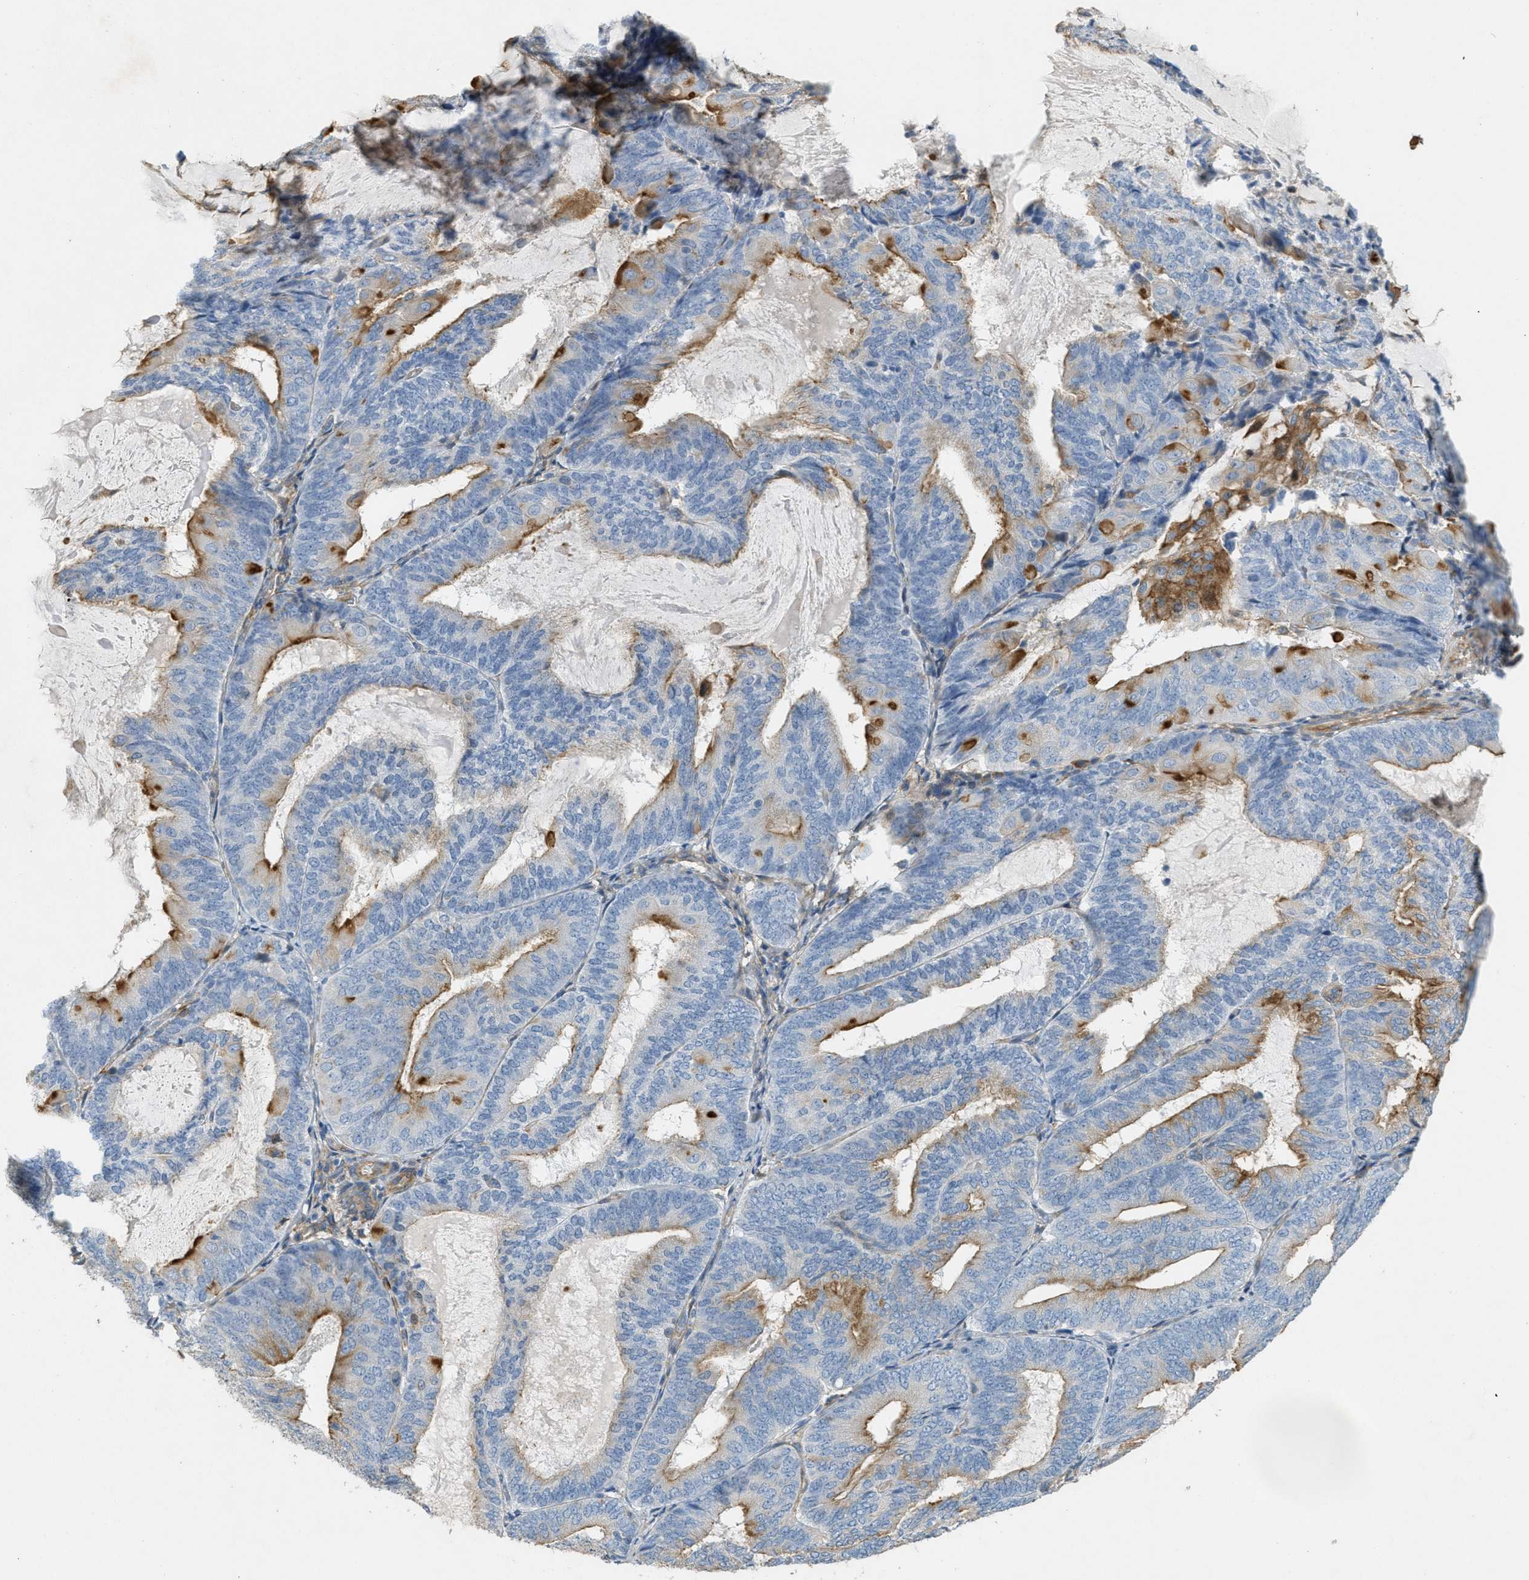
{"staining": {"intensity": "moderate", "quantity": "<25%", "location": "cytoplasmic/membranous"}, "tissue": "endometrial cancer", "cell_type": "Tumor cells", "image_type": "cancer", "snomed": [{"axis": "morphology", "description": "Adenocarcinoma, NOS"}, {"axis": "topography", "description": "Endometrium"}], "caption": "Immunohistochemical staining of human endometrial adenocarcinoma demonstrates moderate cytoplasmic/membranous protein staining in approximately <25% of tumor cells.", "gene": "ADCY5", "patient": {"sex": "female", "age": 81}}